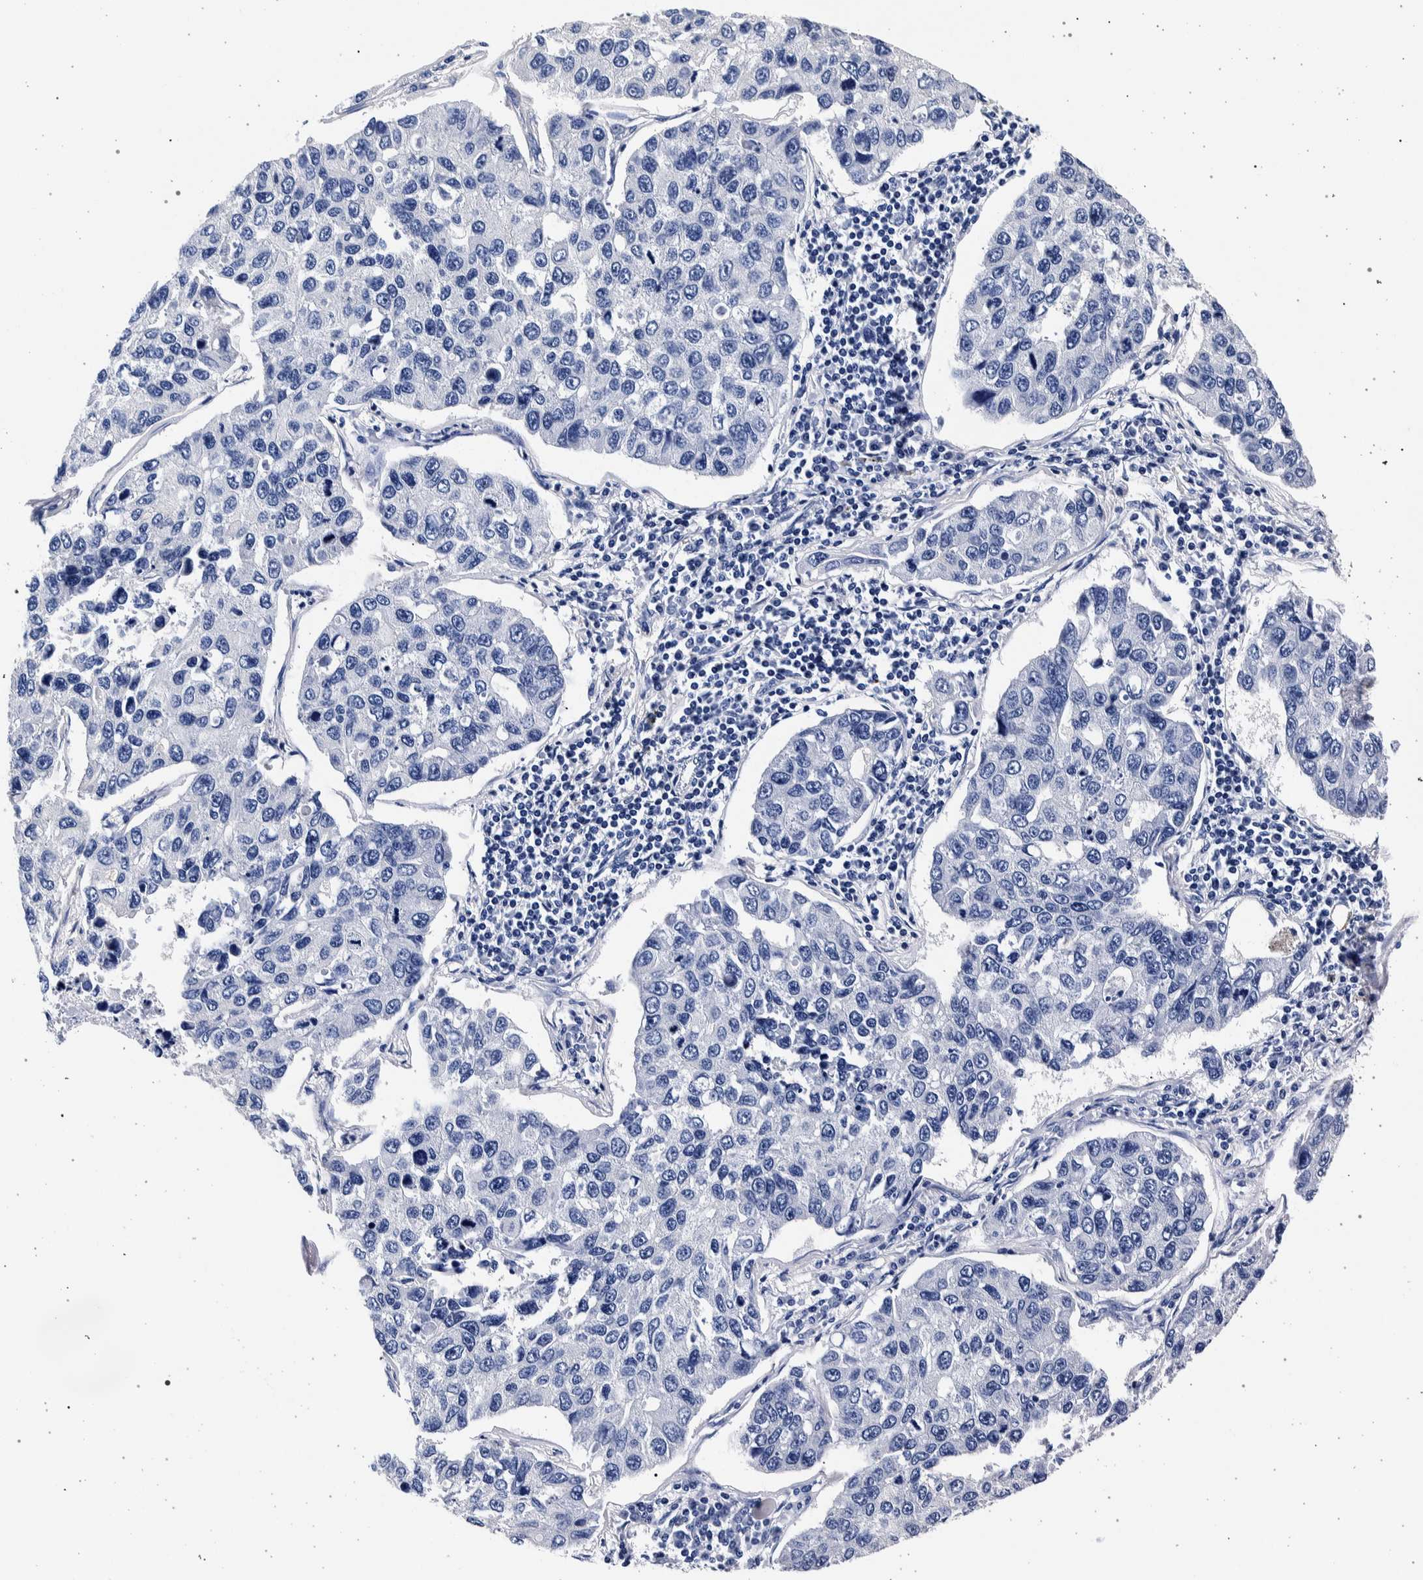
{"staining": {"intensity": "negative", "quantity": "none", "location": "none"}, "tissue": "lung cancer", "cell_type": "Tumor cells", "image_type": "cancer", "snomed": [{"axis": "morphology", "description": "Adenocarcinoma, NOS"}, {"axis": "topography", "description": "Lung"}], "caption": "Immunohistochemistry (IHC) histopathology image of lung cancer stained for a protein (brown), which shows no positivity in tumor cells.", "gene": "NIBAN2", "patient": {"sex": "male", "age": 64}}